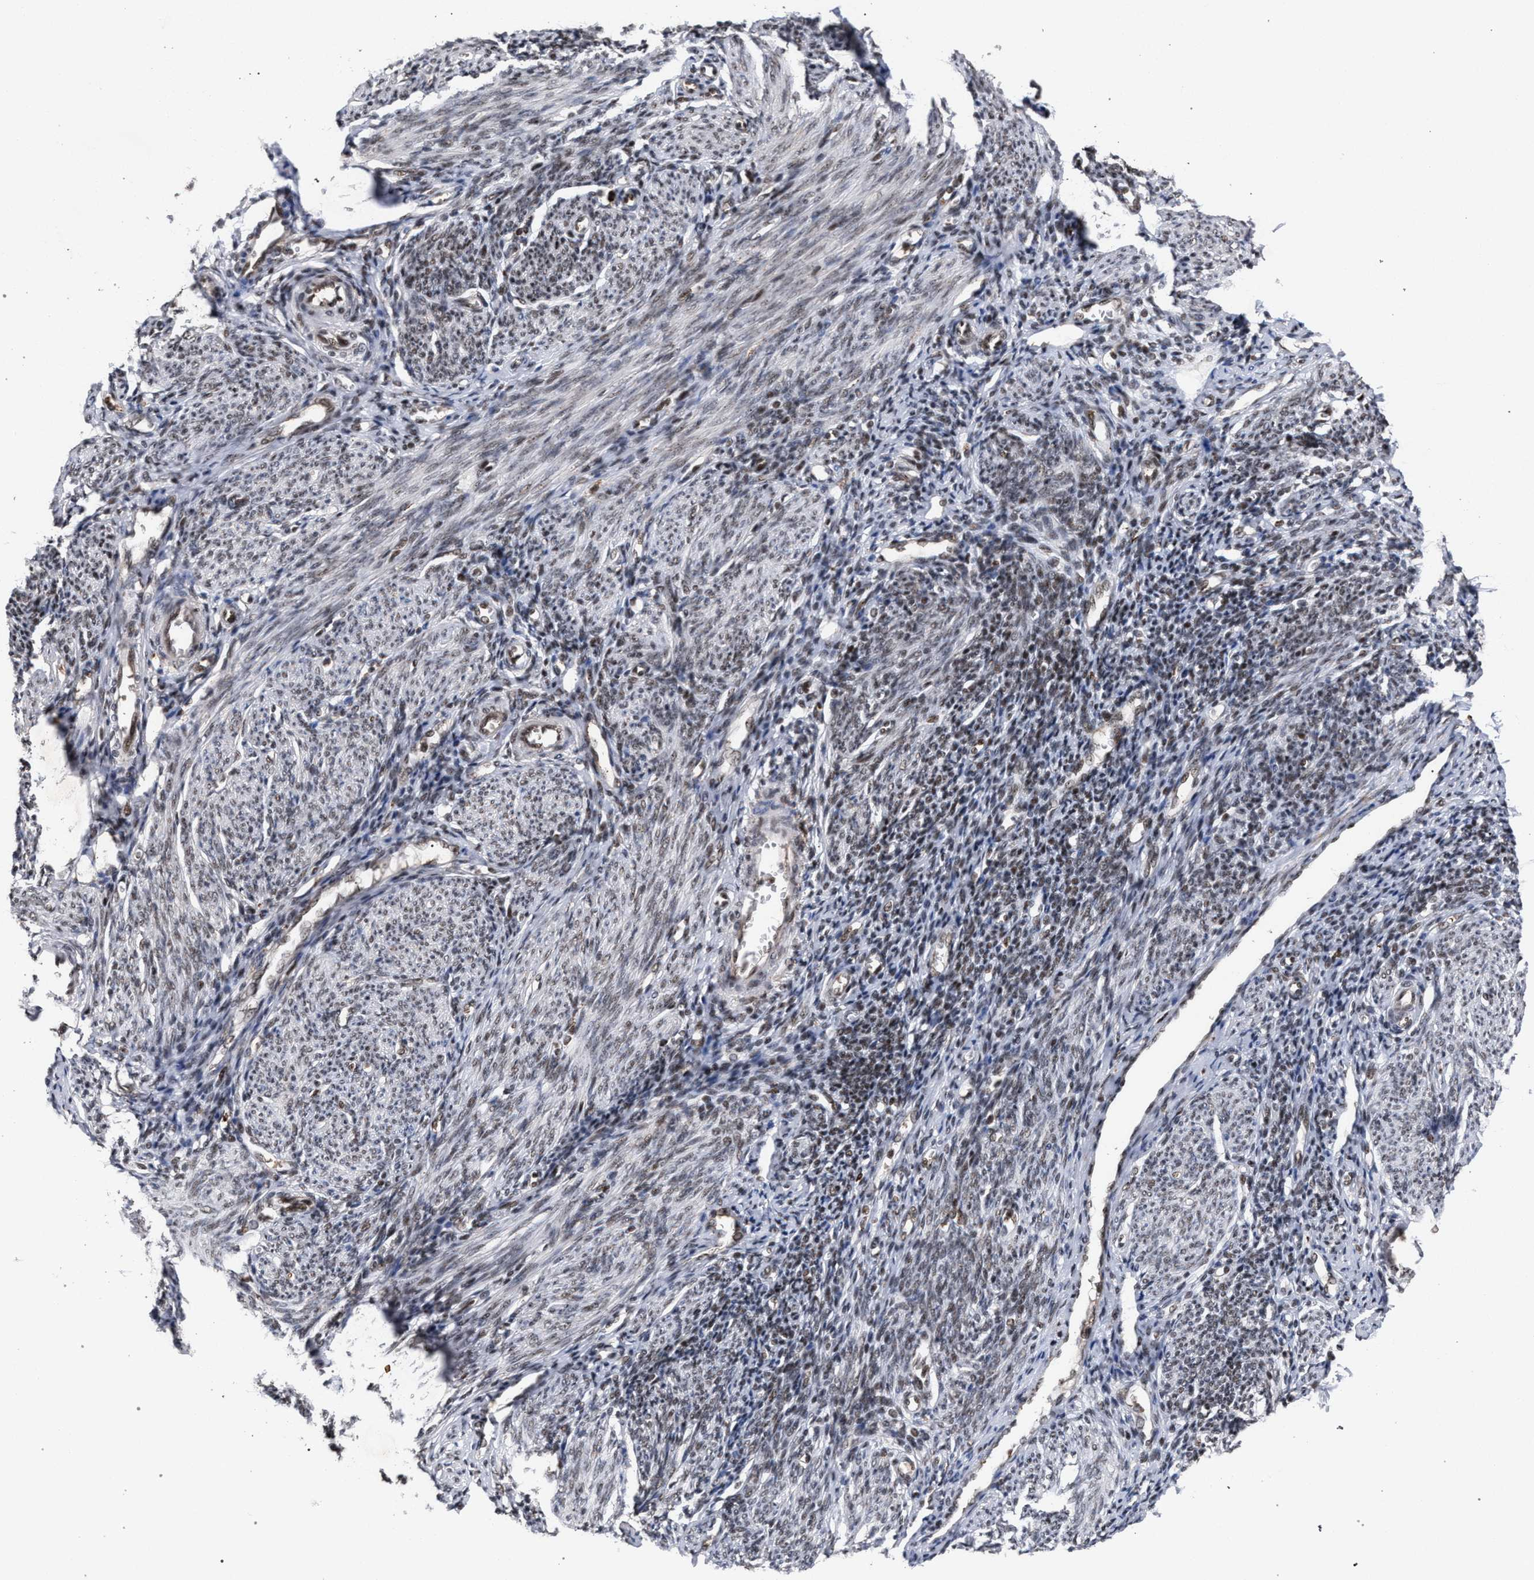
{"staining": {"intensity": "moderate", "quantity": "25%-75%", "location": "nuclear"}, "tissue": "endometrium", "cell_type": "Cells in endometrial stroma", "image_type": "normal", "snomed": [{"axis": "morphology", "description": "Normal tissue, NOS"}, {"axis": "morphology", "description": "Adenocarcinoma, NOS"}, {"axis": "topography", "description": "Endometrium"}], "caption": "Brown immunohistochemical staining in unremarkable human endometrium demonstrates moderate nuclear staining in approximately 25%-75% of cells in endometrial stroma.", "gene": "SCAF4", "patient": {"sex": "female", "age": 57}}